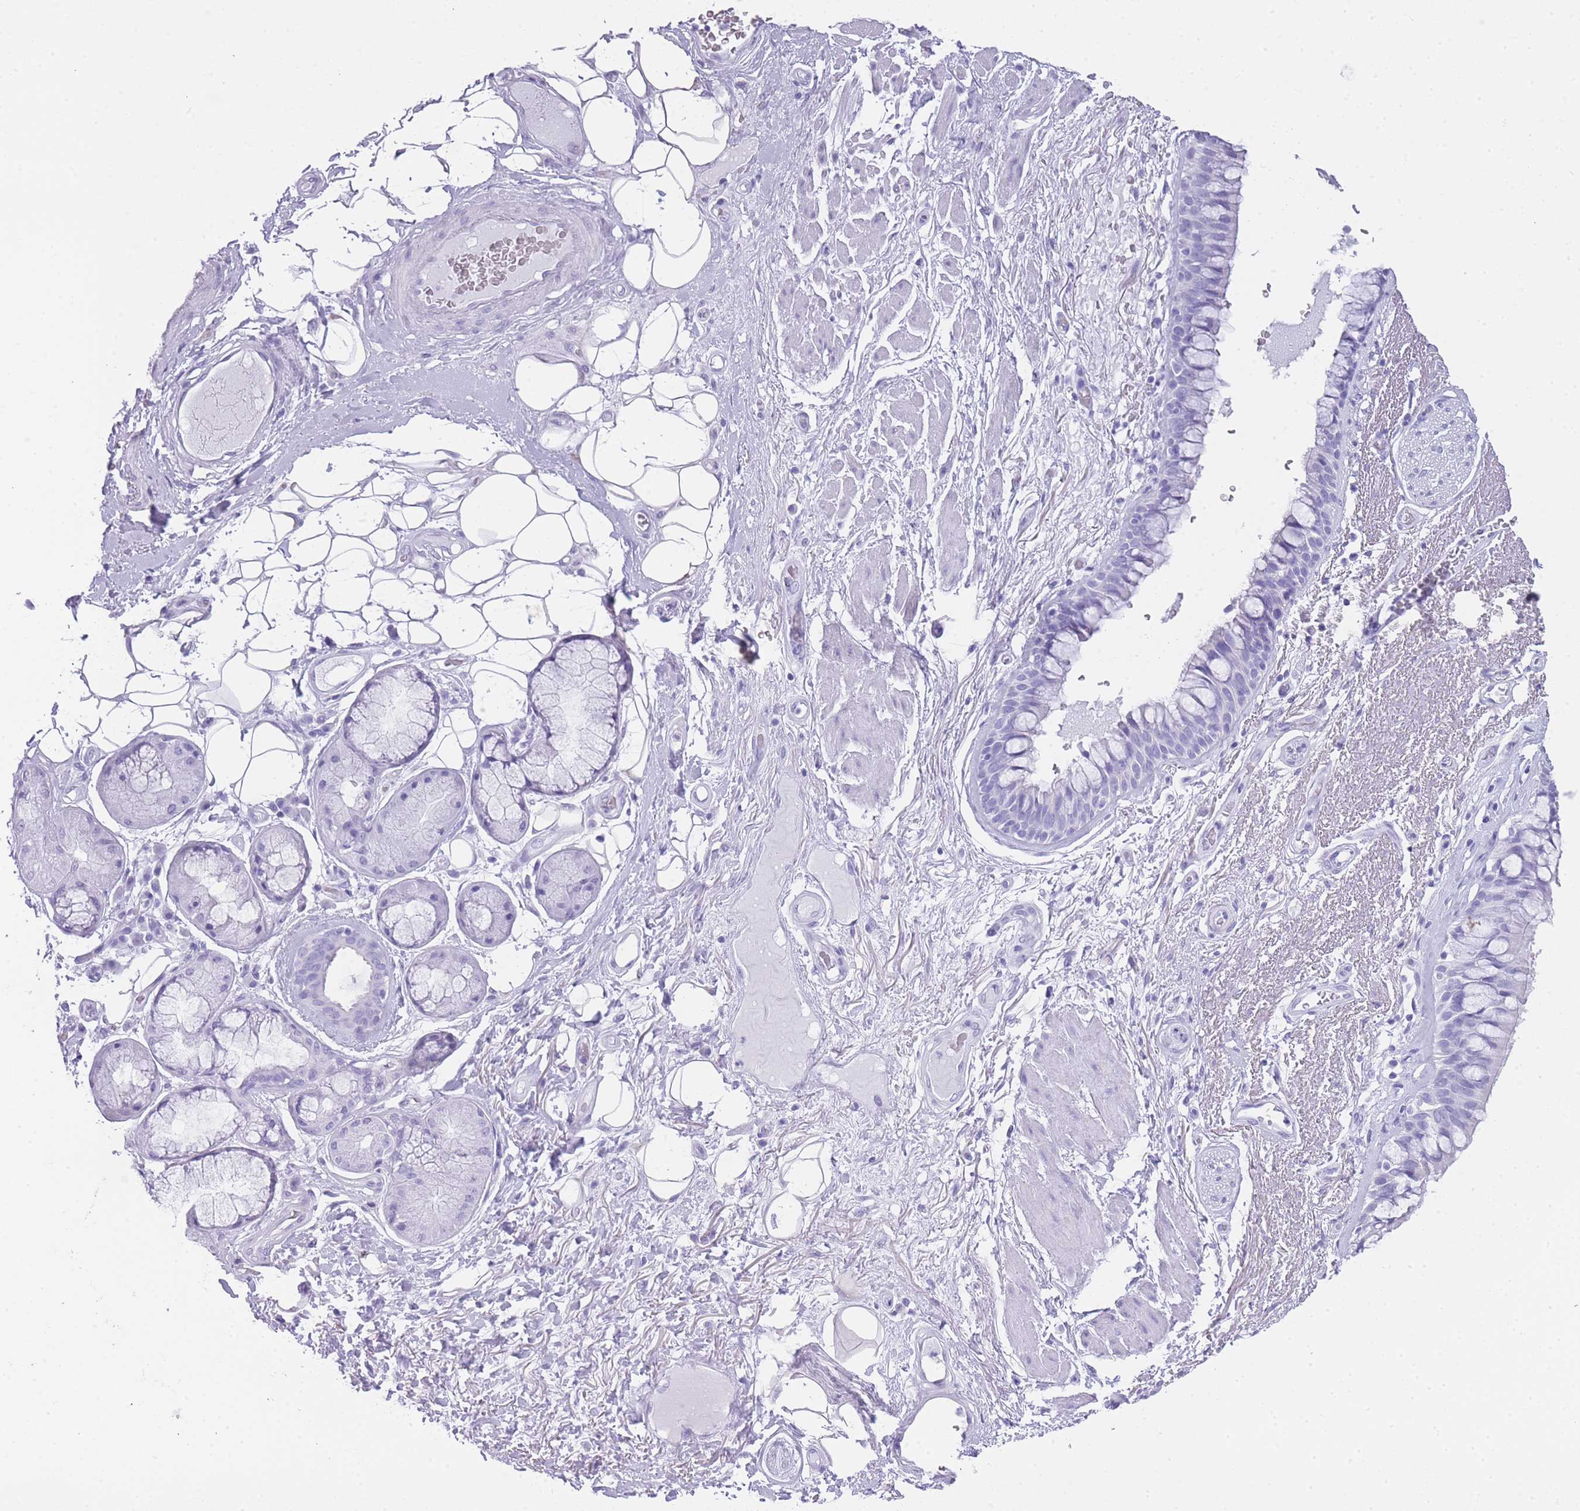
{"staining": {"intensity": "negative", "quantity": "none", "location": "none"}, "tissue": "bronchus", "cell_type": "Respiratory epithelial cells", "image_type": "normal", "snomed": [{"axis": "morphology", "description": "Normal tissue, NOS"}, {"axis": "morphology", "description": "Squamous cell carcinoma, NOS"}, {"axis": "topography", "description": "Lymph node"}, {"axis": "topography", "description": "Bronchus"}, {"axis": "topography", "description": "Lung"}], "caption": "Immunohistochemical staining of unremarkable human bronchus reveals no significant staining in respiratory epithelial cells. (DAB (3,3'-diaminobenzidine) immunohistochemistry (IHC) visualized using brightfield microscopy, high magnification).", "gene": "INS", "patient": {"sex": "male", "age": 66}}